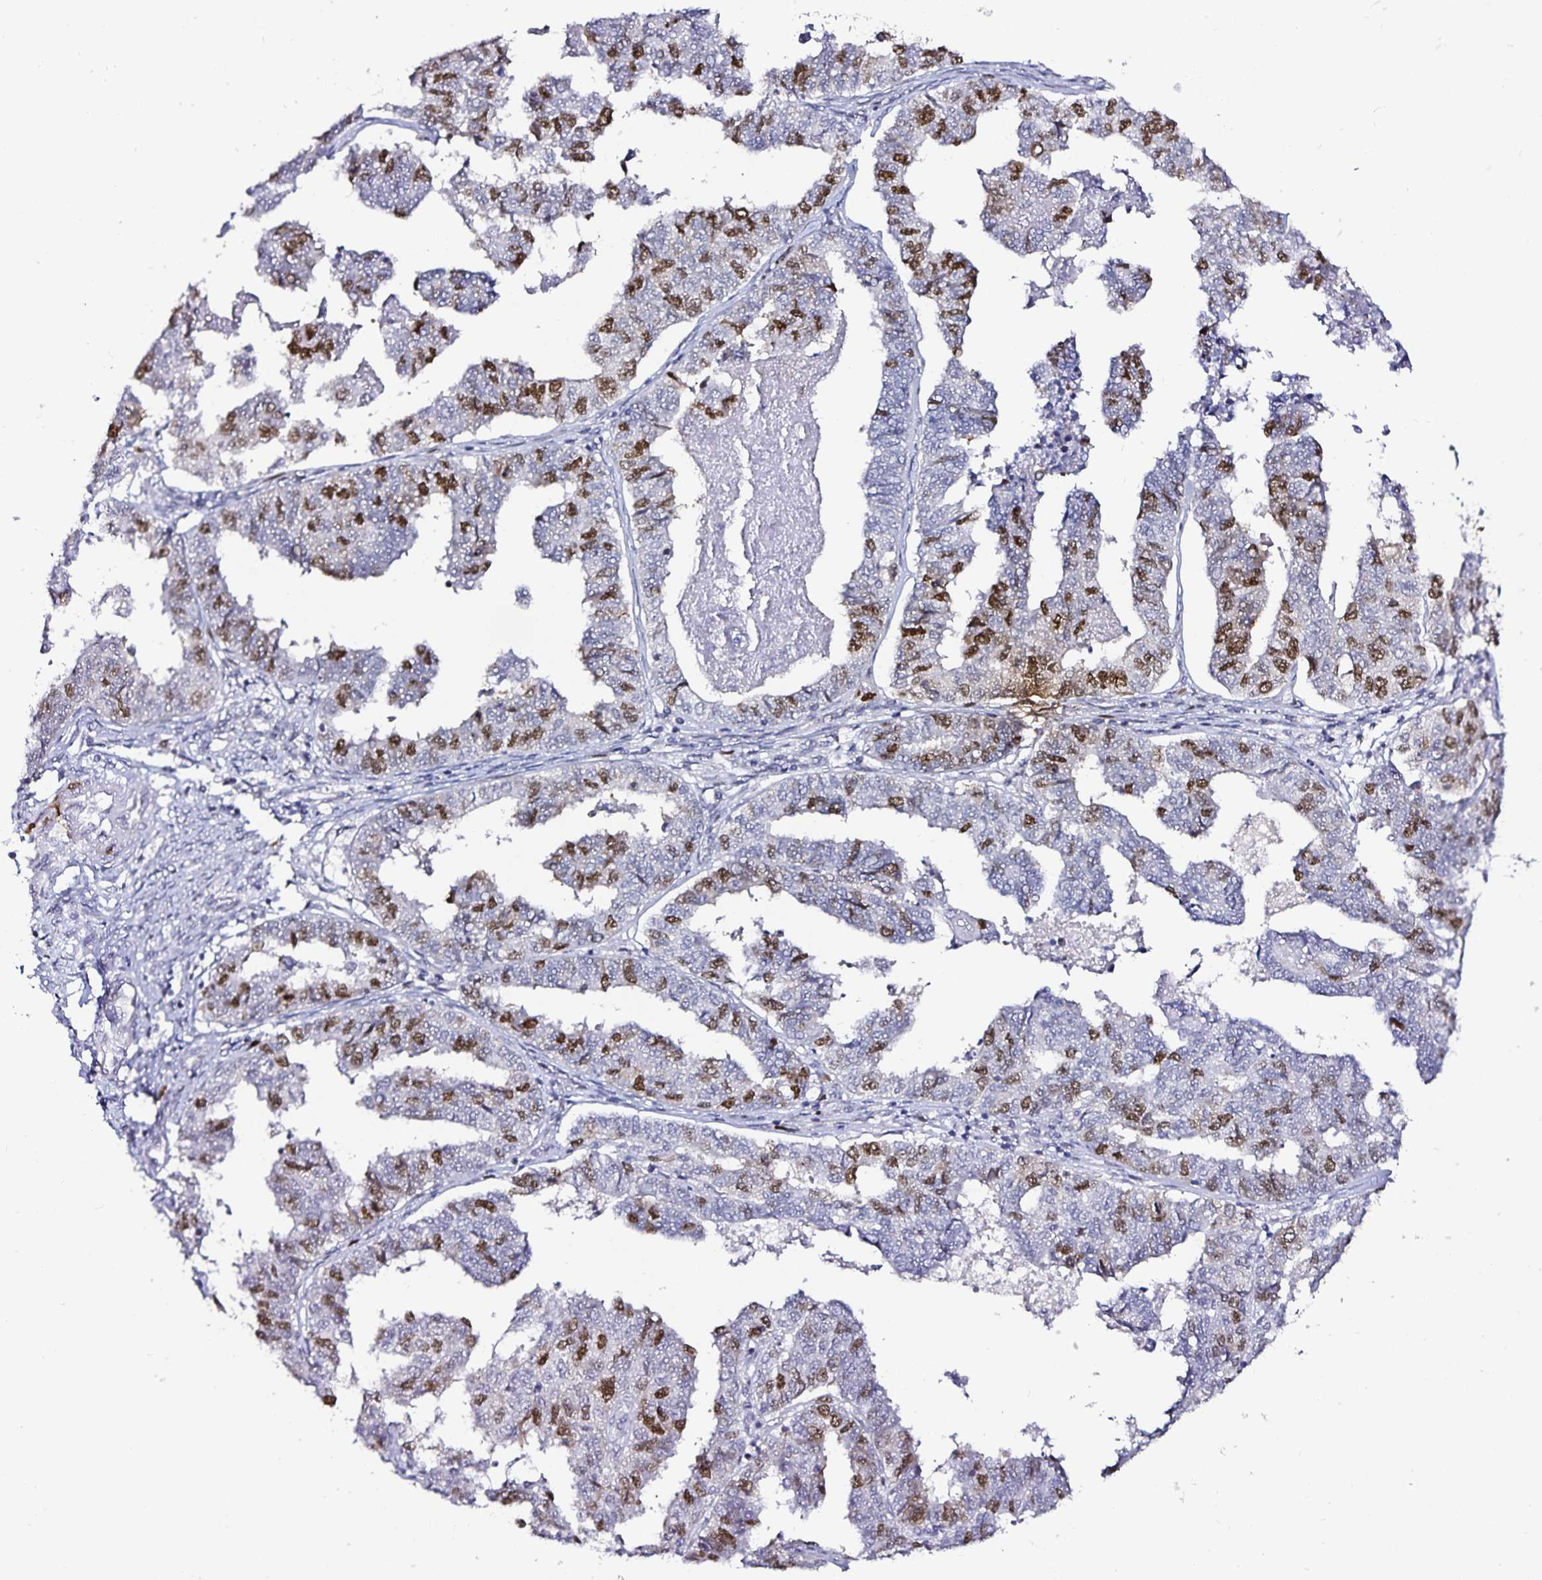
{"staining": {"intensity": "moderate", "quantity": "25%-75%", "location": "nuclear"}, "tissue": "endometrial cancer", "cell_type": "Tumor cells", "image_type": "cancer", "snomed": [{"axis": "morphology", "description": "Adenocarcinoma, NOS"}, {"axis": "topography", "description": "Endometrium"}], "caption": "Approximately 25%-75% of tumor cells in adenocarcinoma (endometrial) demonstrate moderate nuclear protein positivity as visualized by brown immunohistochemical staining.", "gene": "ANLN", "patient": {"sex": "female", "age": 73}}